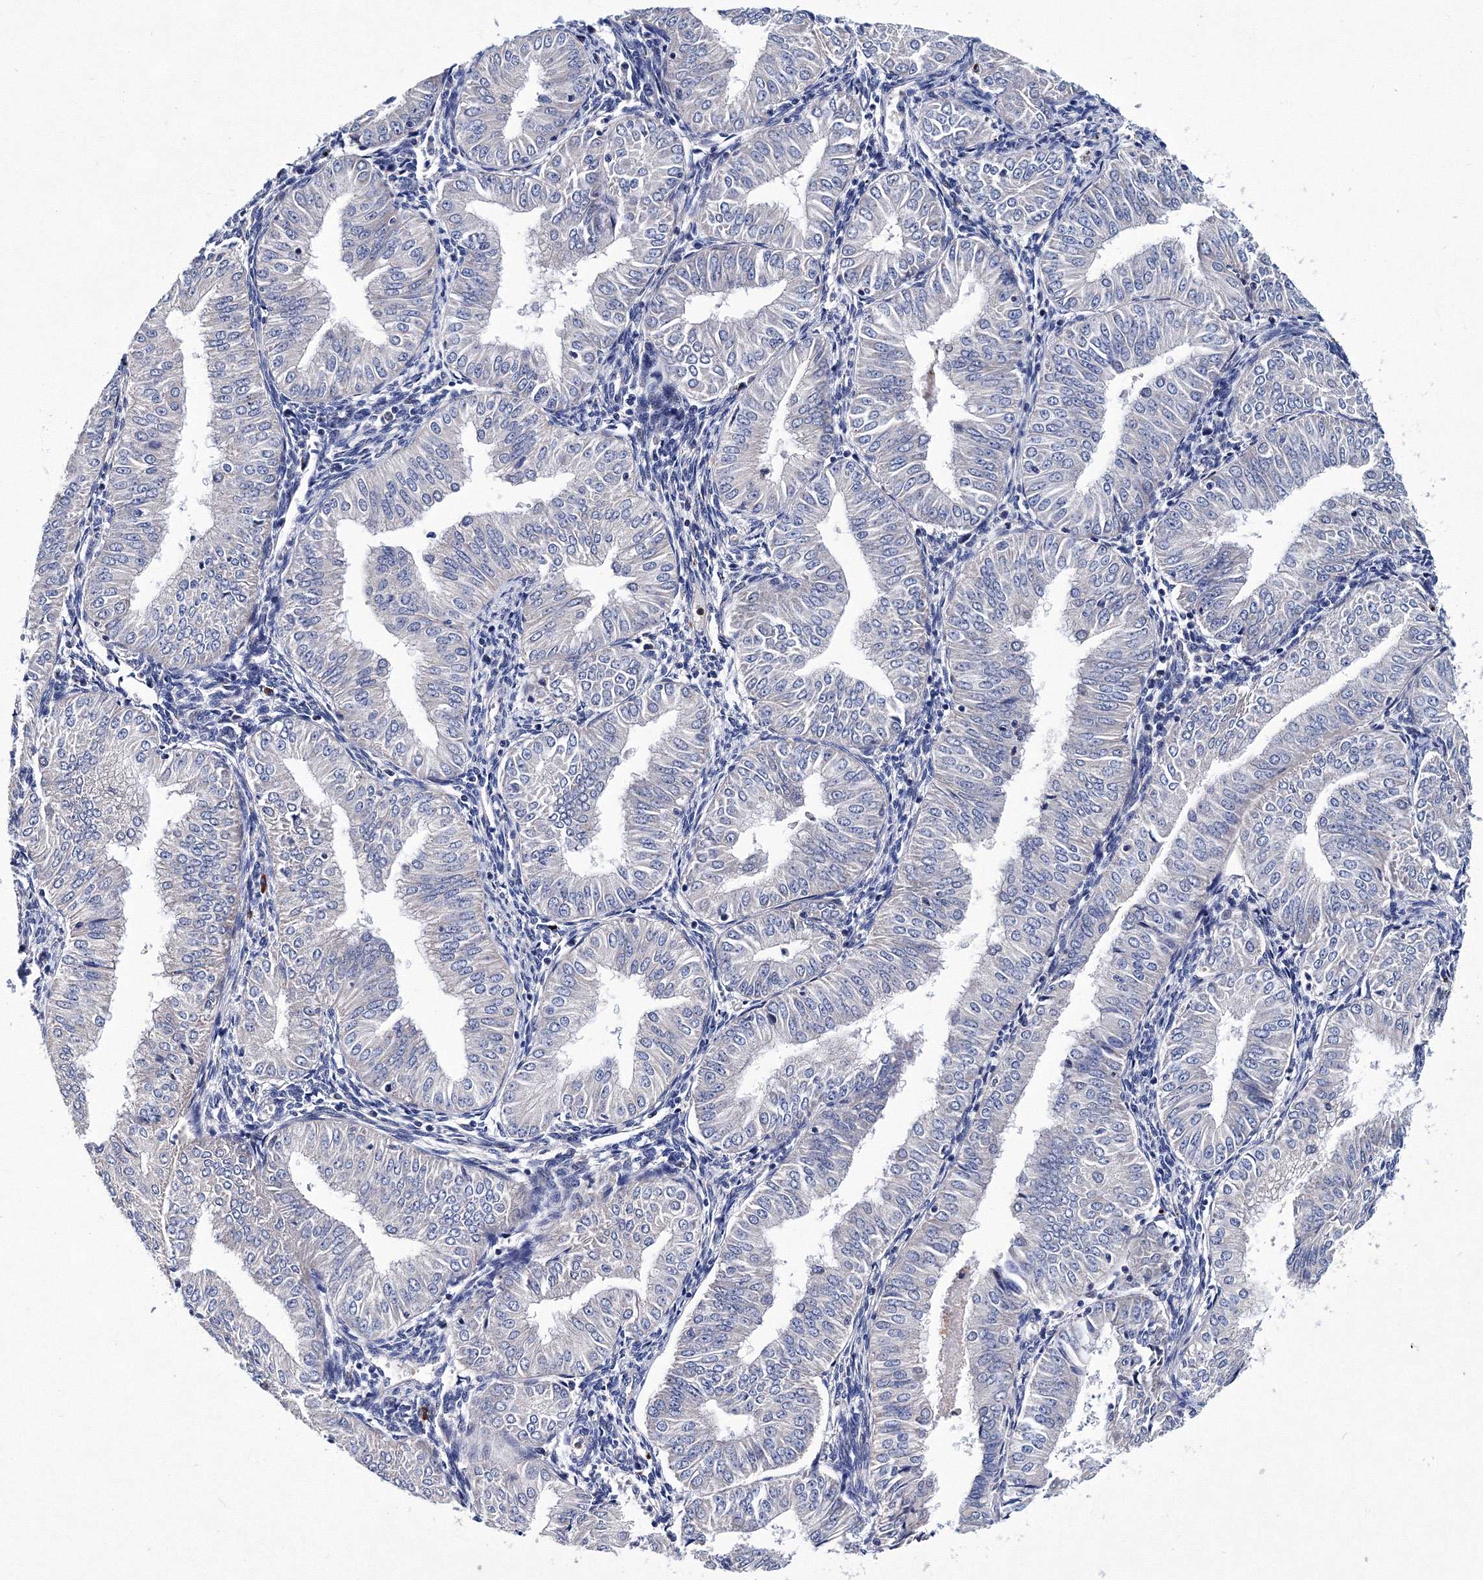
{"staining": {"intensity": "negative", "quantity": "none", "location": "none"}, "tissue": "endometrial cancer", "cell_type": "Tumor cells", "image_type": "cancer", "snomed": [{"axis": "morphology", "description": "Normal tissue, NOS"}, {"axis": "morphology", "description": "Adenocarcinoma, NOS"}, {"axis": "topography", "description": "Endometrium"}], "caption": "There is no significant positivity in tumor cells of endometrial cancer.", "gene": "TRPM2", "patient": {"sex": "female", "age": 53}}